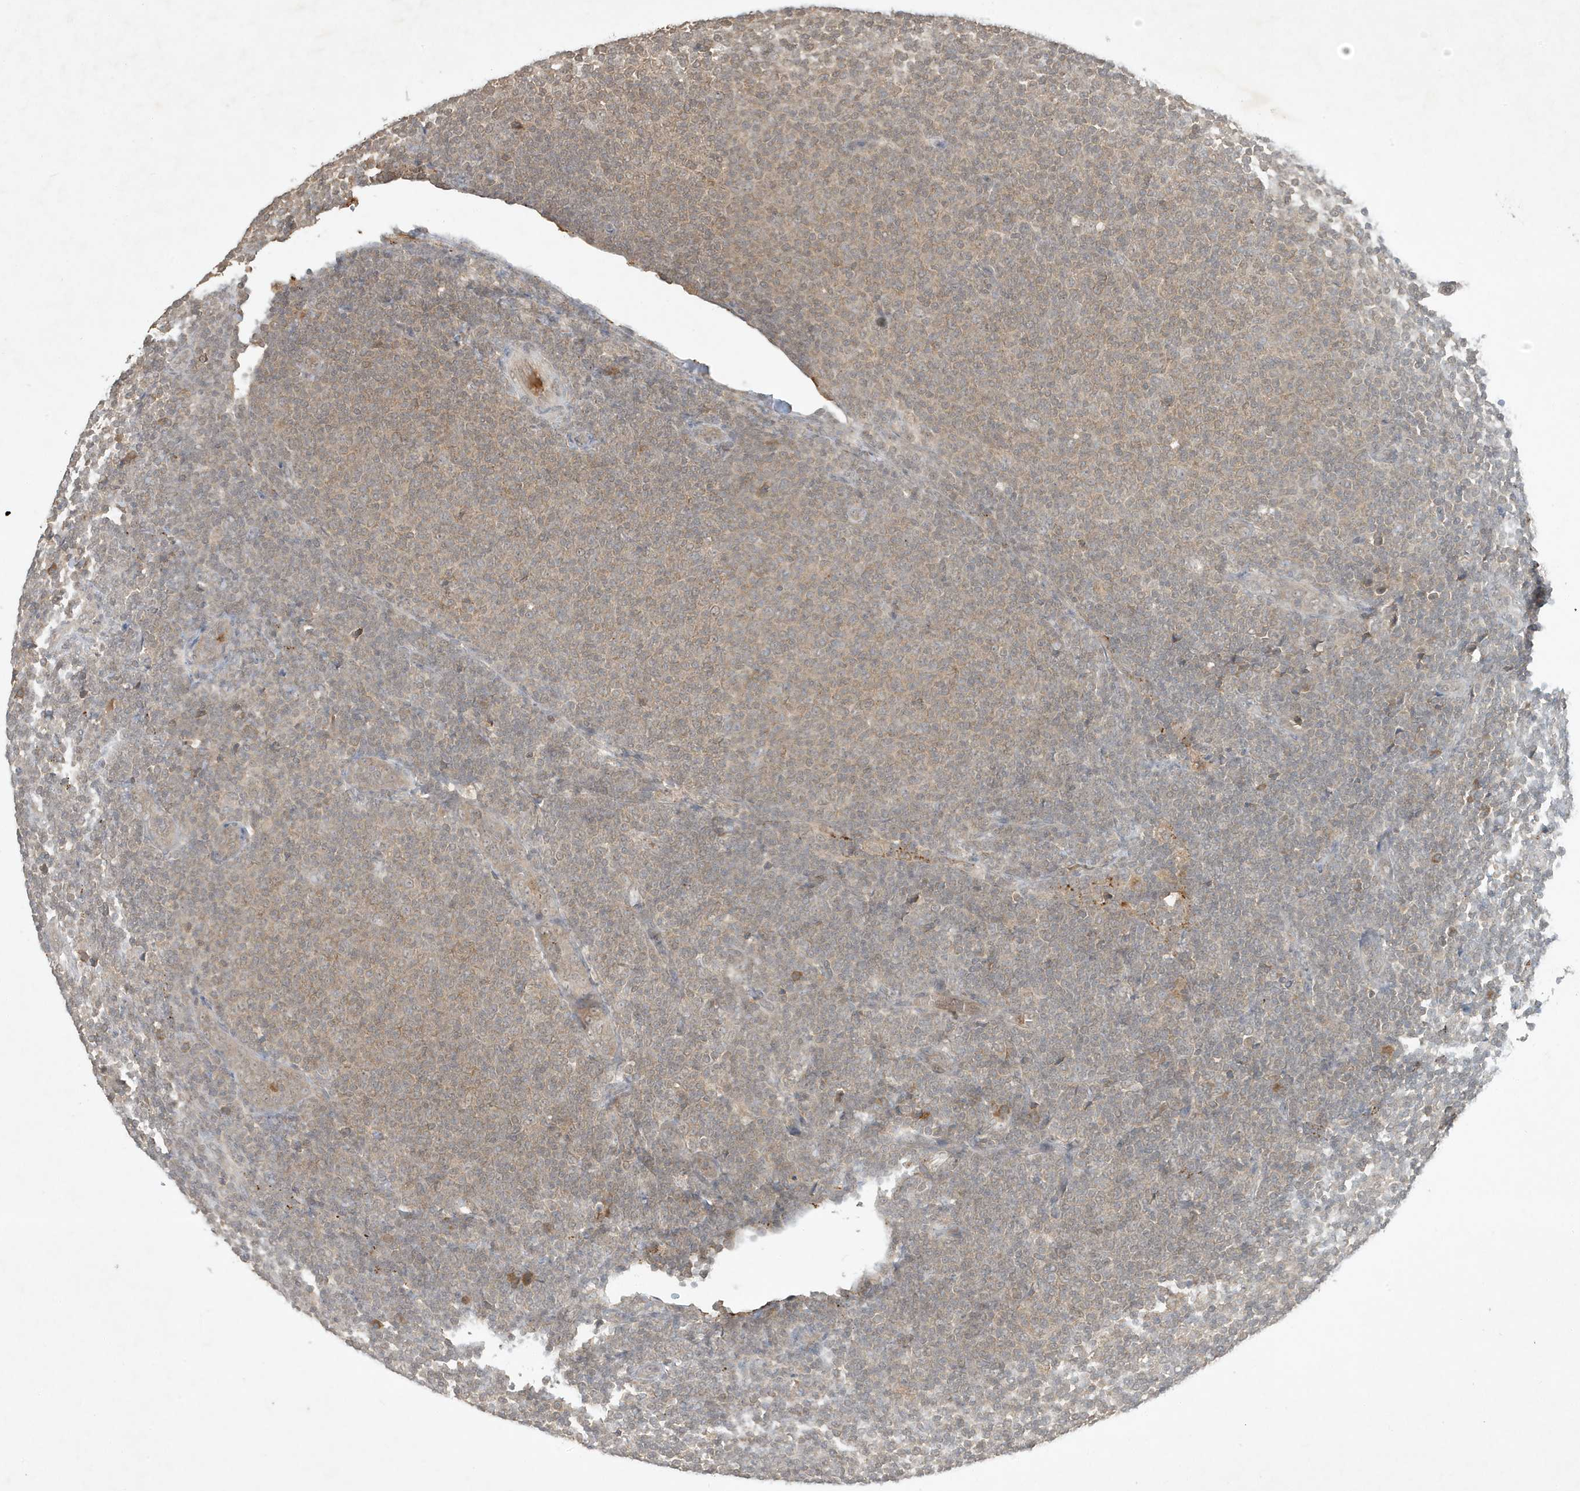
{"staining": {"intensity": "weak", "quantity": "25%-75%", "location": "cytoplasmic/membranous"}, "tissue": "lymphoma", "cell_type": "Tumor cells", "image_type": "cancer", "snomed": [{"axis": "morphology", "description": "Malignant lymphoma, non-Hodgkin's type, Low grade"}, {"axis": "topography", "description": "Lymph node"}], "caption": "High-magnification brightfield microscopy of low-grade malignant lymphoma, non-Hodgkin's type stained with DAB (brown) and counterstained with hematoxylin (blue). tumor cells exhibit weak cytoplasmic/membranous staining is appreciated in approximately25%-75% of cells.", "gene": "ABCB9", "patient": {"sex": "male", "age": 66}}